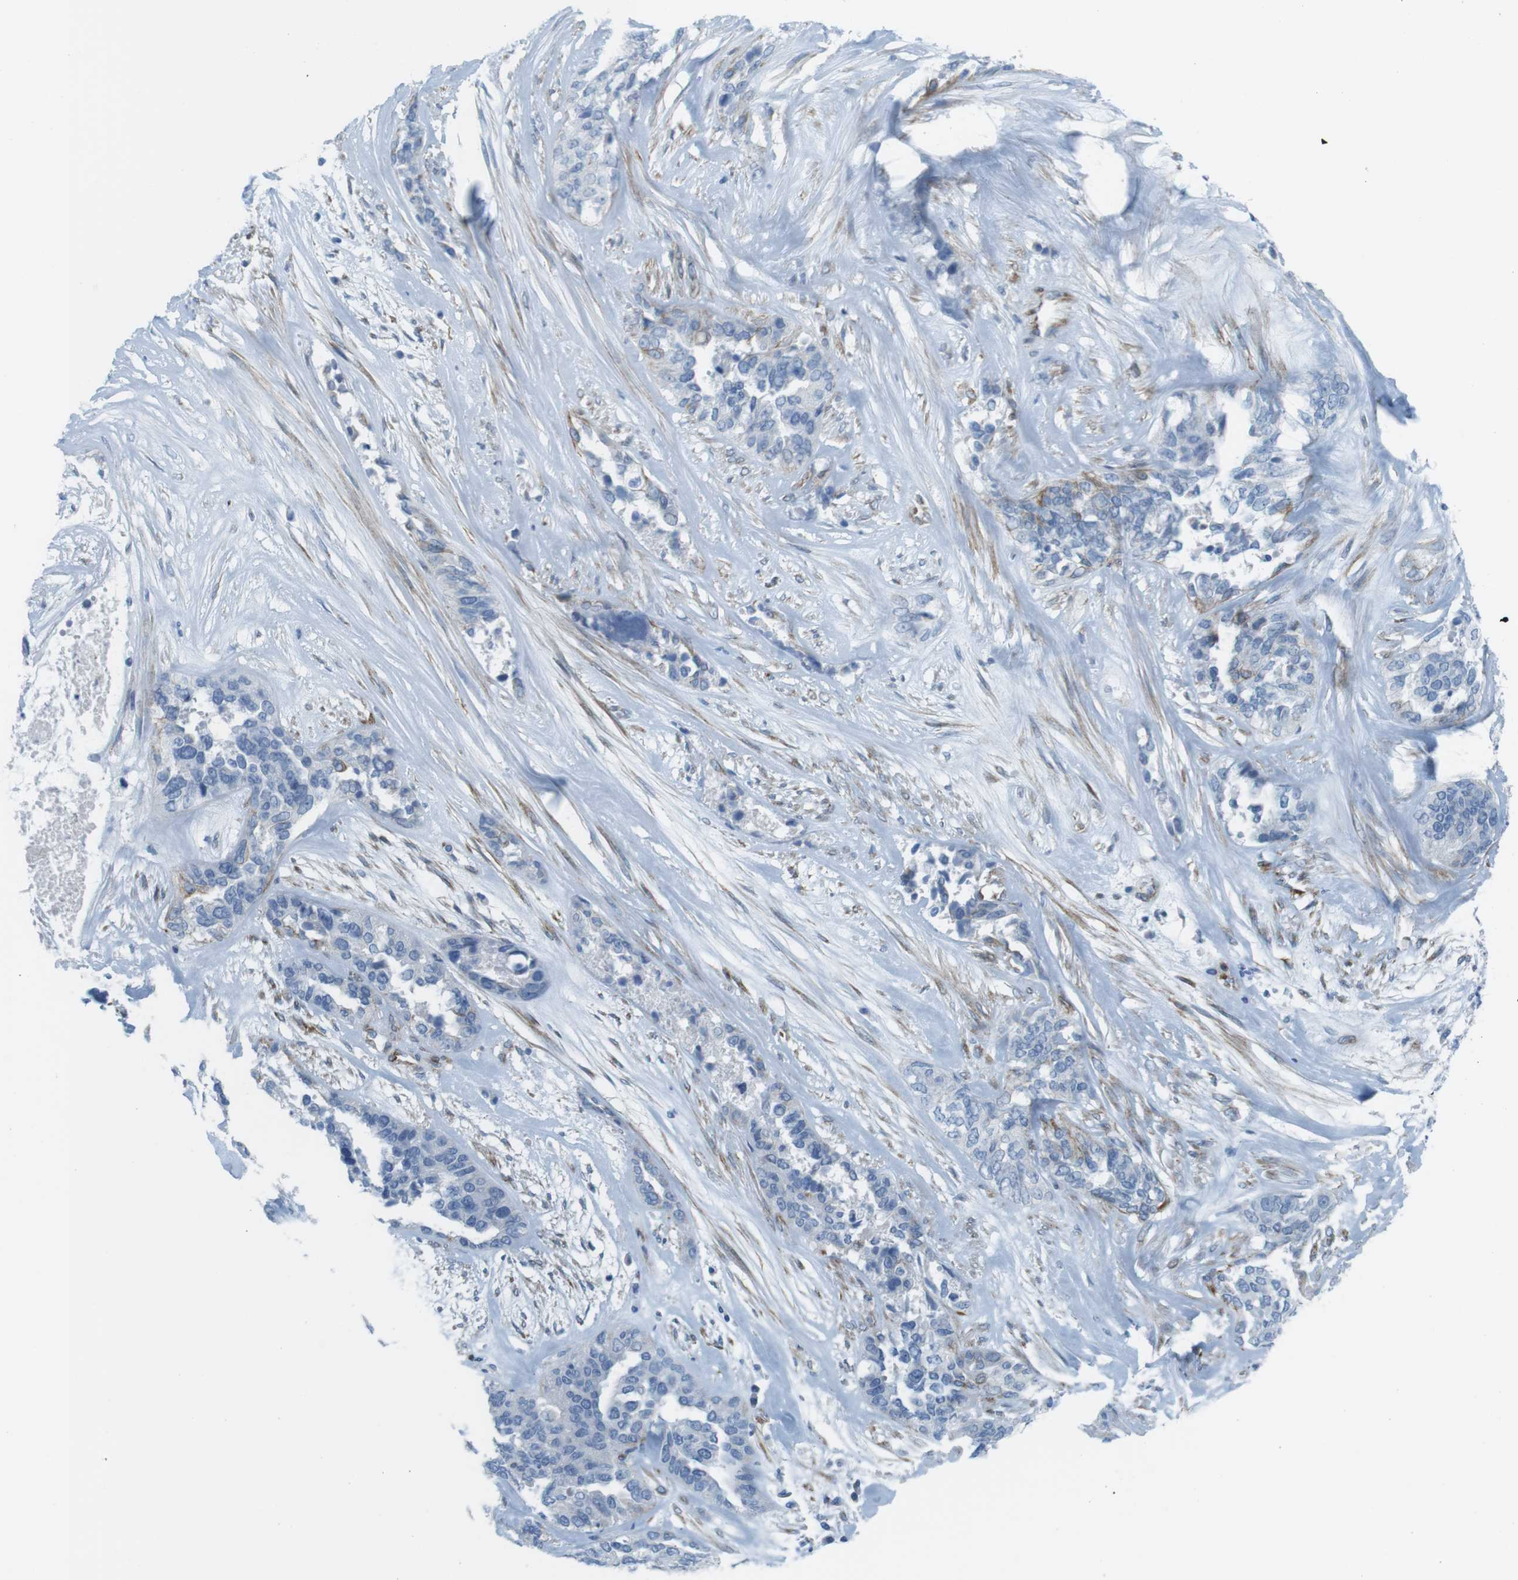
{"staining": {"intensity": "weak", "quantity": "<25%", "location": "cytoplasmic/membranous"}, "tissue": "ovarian cancer", "cell_type": "Tumor cells", "image_type": "cancer", "snomed": [{"axis": "morphology", "description": "Cystadenocarcinoma, serous, NOS"}, {"axis": "topography", "description": "Ovary"}], "caption": "IHC of human ovarian cancer reveals no positivity in tumor cells.", "gene": "MYH9", "patient": {"sex": "female", "age": 44}}